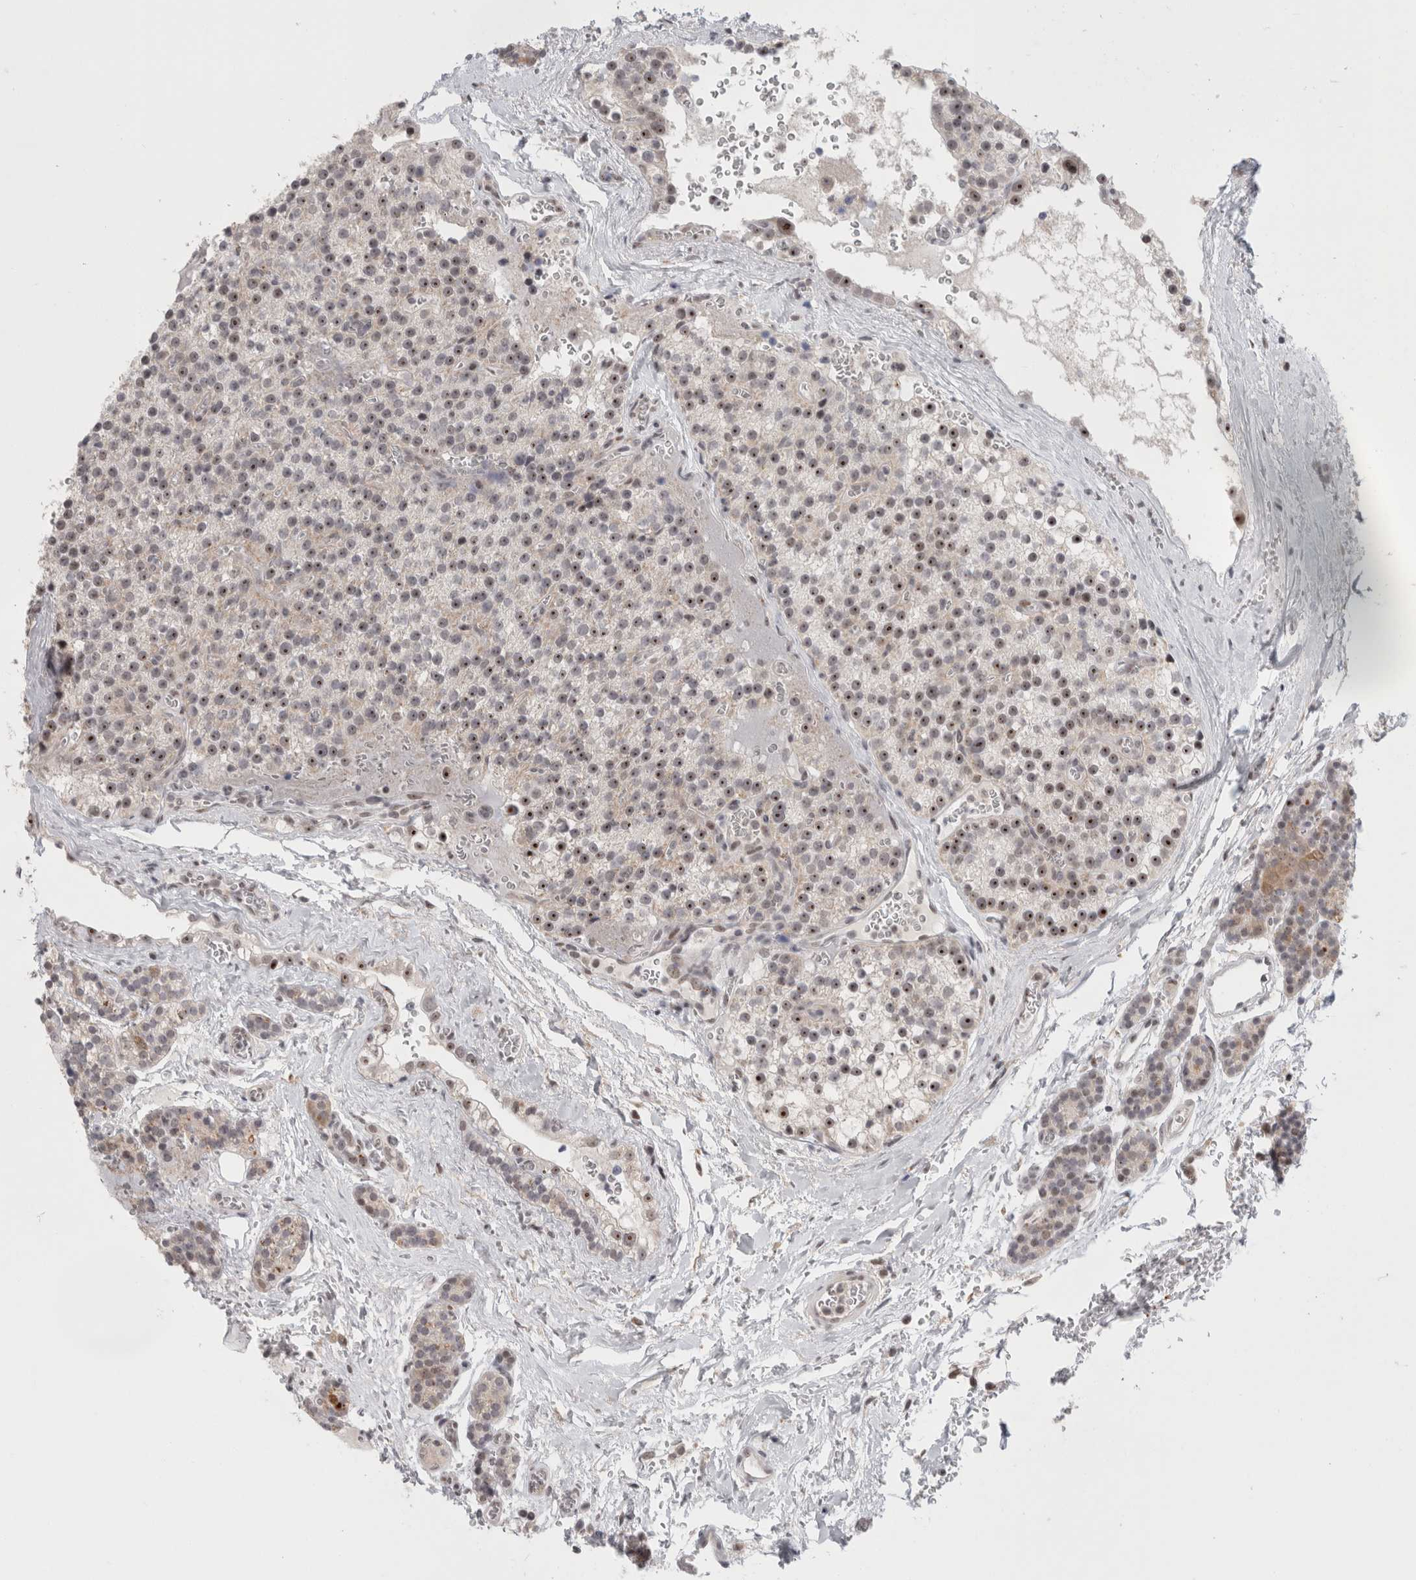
{"staining": {"intensity": "moderate", "quantity": "25%-75%", "location": "nuclear"}, "tissue": "parathyroid gland", "cell_type": "Glandular cells", "image_type": "normal", "snomed": [{"axis": "morphology", "description": "Normal tissue, NOS"}, {"axis": "topography", "description": "Parathyroid gland"}], "caption": "Immunohistochemical staining of normal human parathyroid gland reveals 25%-75% levels of moderate nuclear protein expression in about 25%-75% of glandular cells. The staining was performed using DAB, with brown indicating positive protein expression. Nuclei are stained blue with hematoxylin.", "gene": "SENP6", "patient": {"sex": "female", "age": 64}}